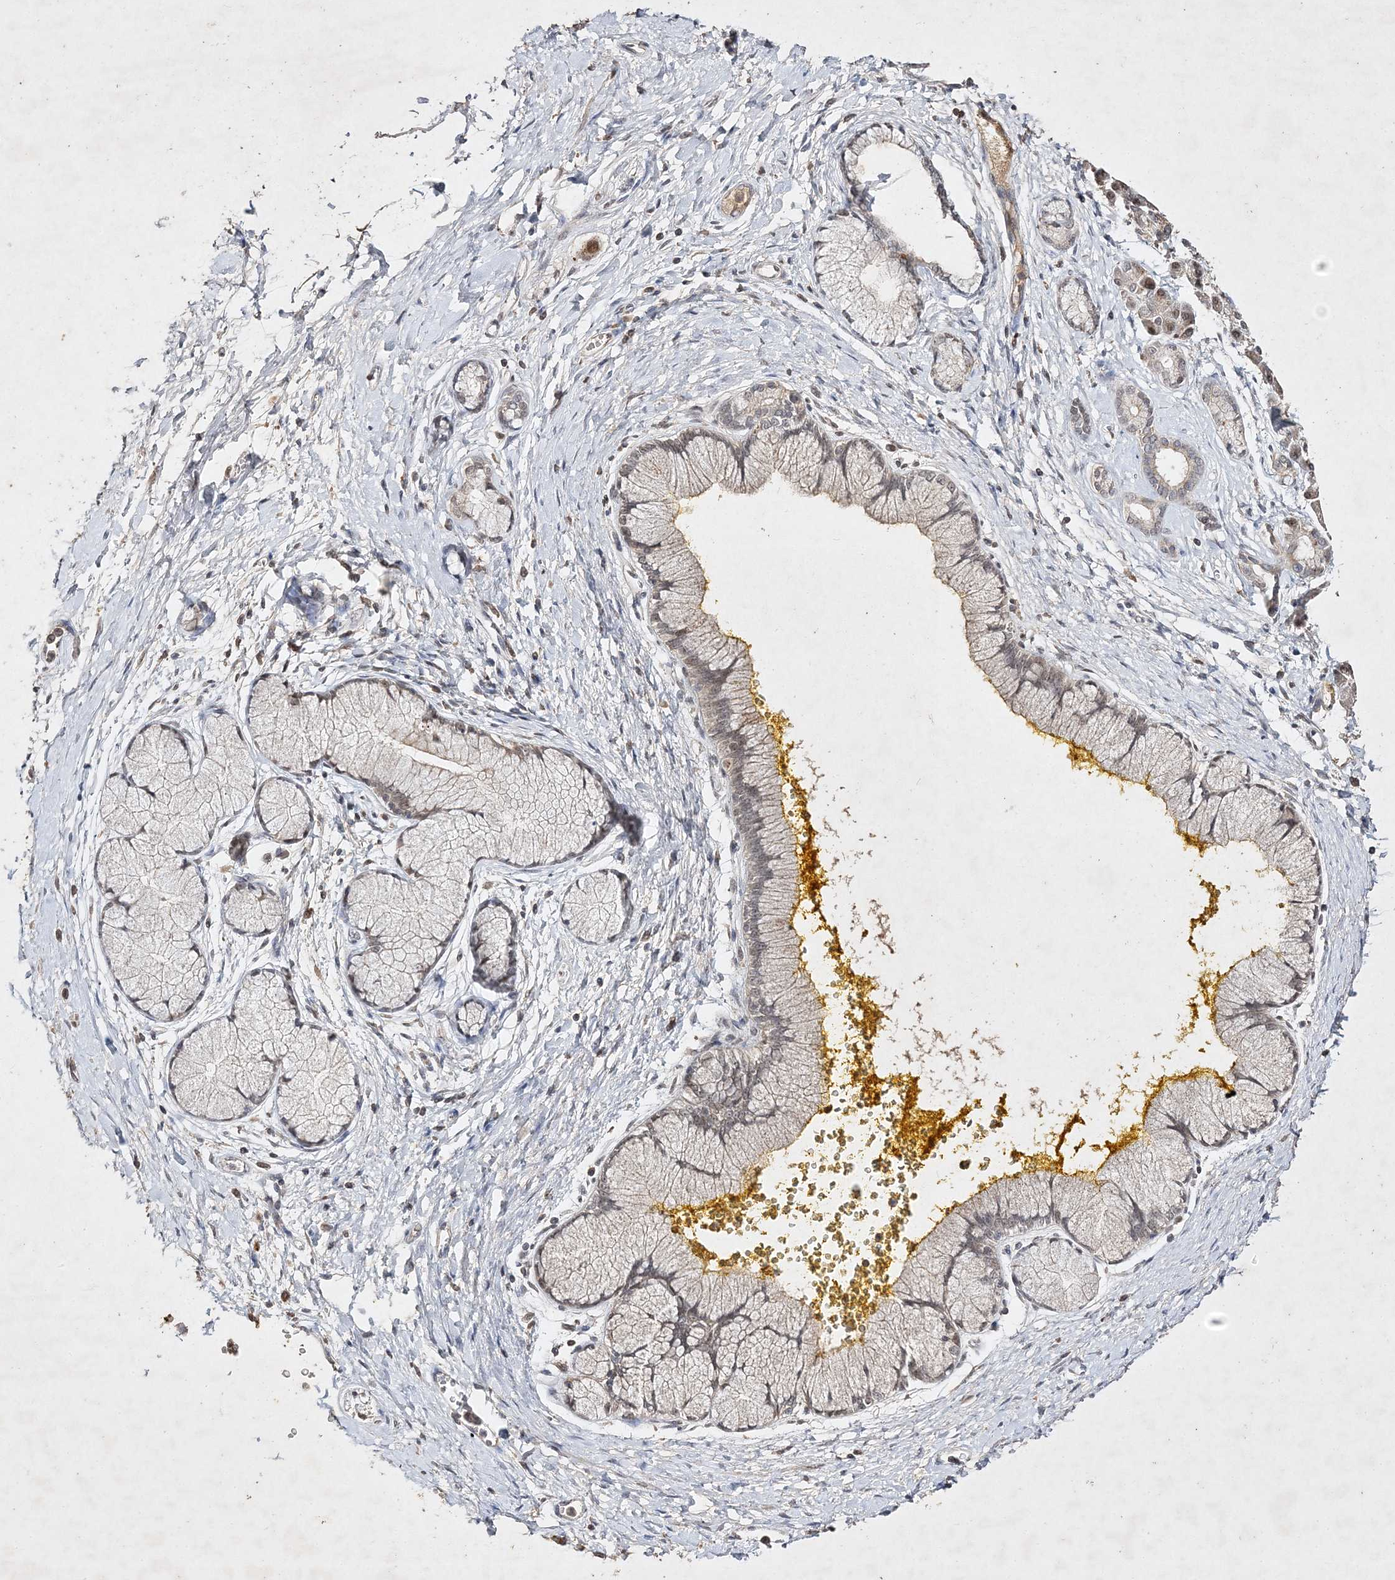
{"staining": {"intensity": "weak", "quantity": "25%-75%", "location": "nuclear"}, "tissue": "pancreatic cancer", "cell_type": "Tumor cells", "image_type": "cancer", "snomed": [{"axis": "morphology", "description": "Adenocarcinoma, NOS"}, {"axis": "topography", "description": "Pancreas"}], "caption": "High-magnification brightfield microscopy of pancreatic adenocarcinoma stained with DAB (3,3'-diaminobenzidine) (brown) and counterstained with hematoxylin (blue). tumor cells exhibit weak nuclear staining is present in approximately25%-75% of cells.", "gene": "C3orf38", "patient": {"sex": "male", "age": 58}}